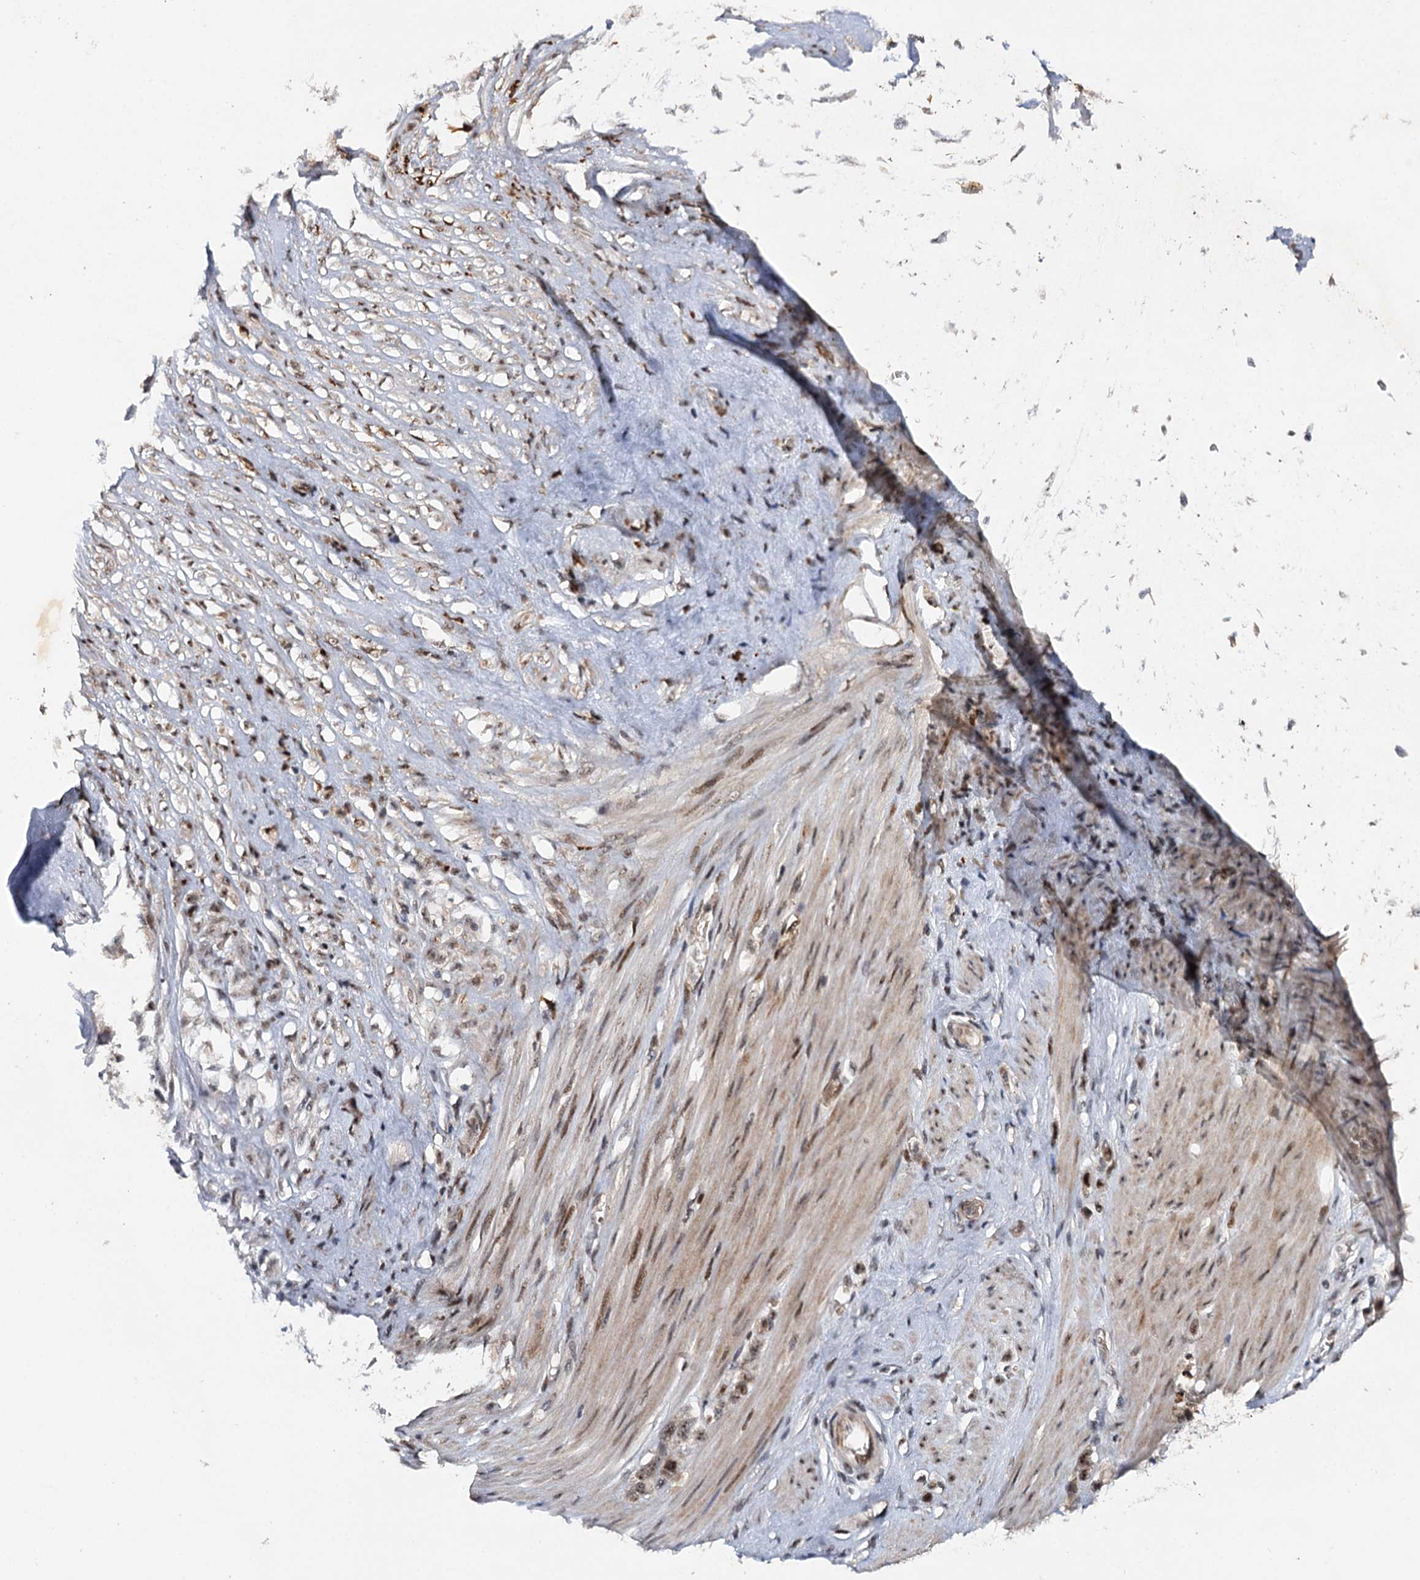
{"staining": {"intensity": "moderate", "quantity": ">75%", "location": "nuclear"}, "tissue": "stomach cancer", "cell_type": "Tumor cells", "image_type": "cancer", "snomed": [{"axis": "morphology", "description": "Adenocarcinoma, NOS"}, {"axis": "morphology", "description": "Adenocarcinoma, High grade"}, {"axis": "topography", "description": "Stomach, upper"}, {"axis": "topography", "description": "Stomach, lower"}], "caption": "Moderate nuclear protein staining is identified in about >75% of tumor cells in stomach adenocarcinoma (high-grade). (brown staining indicates protein expression, while blue staining denotes nuclei).", "gene": "BUD13", "patient": {"sex": "female", "age": 65}}